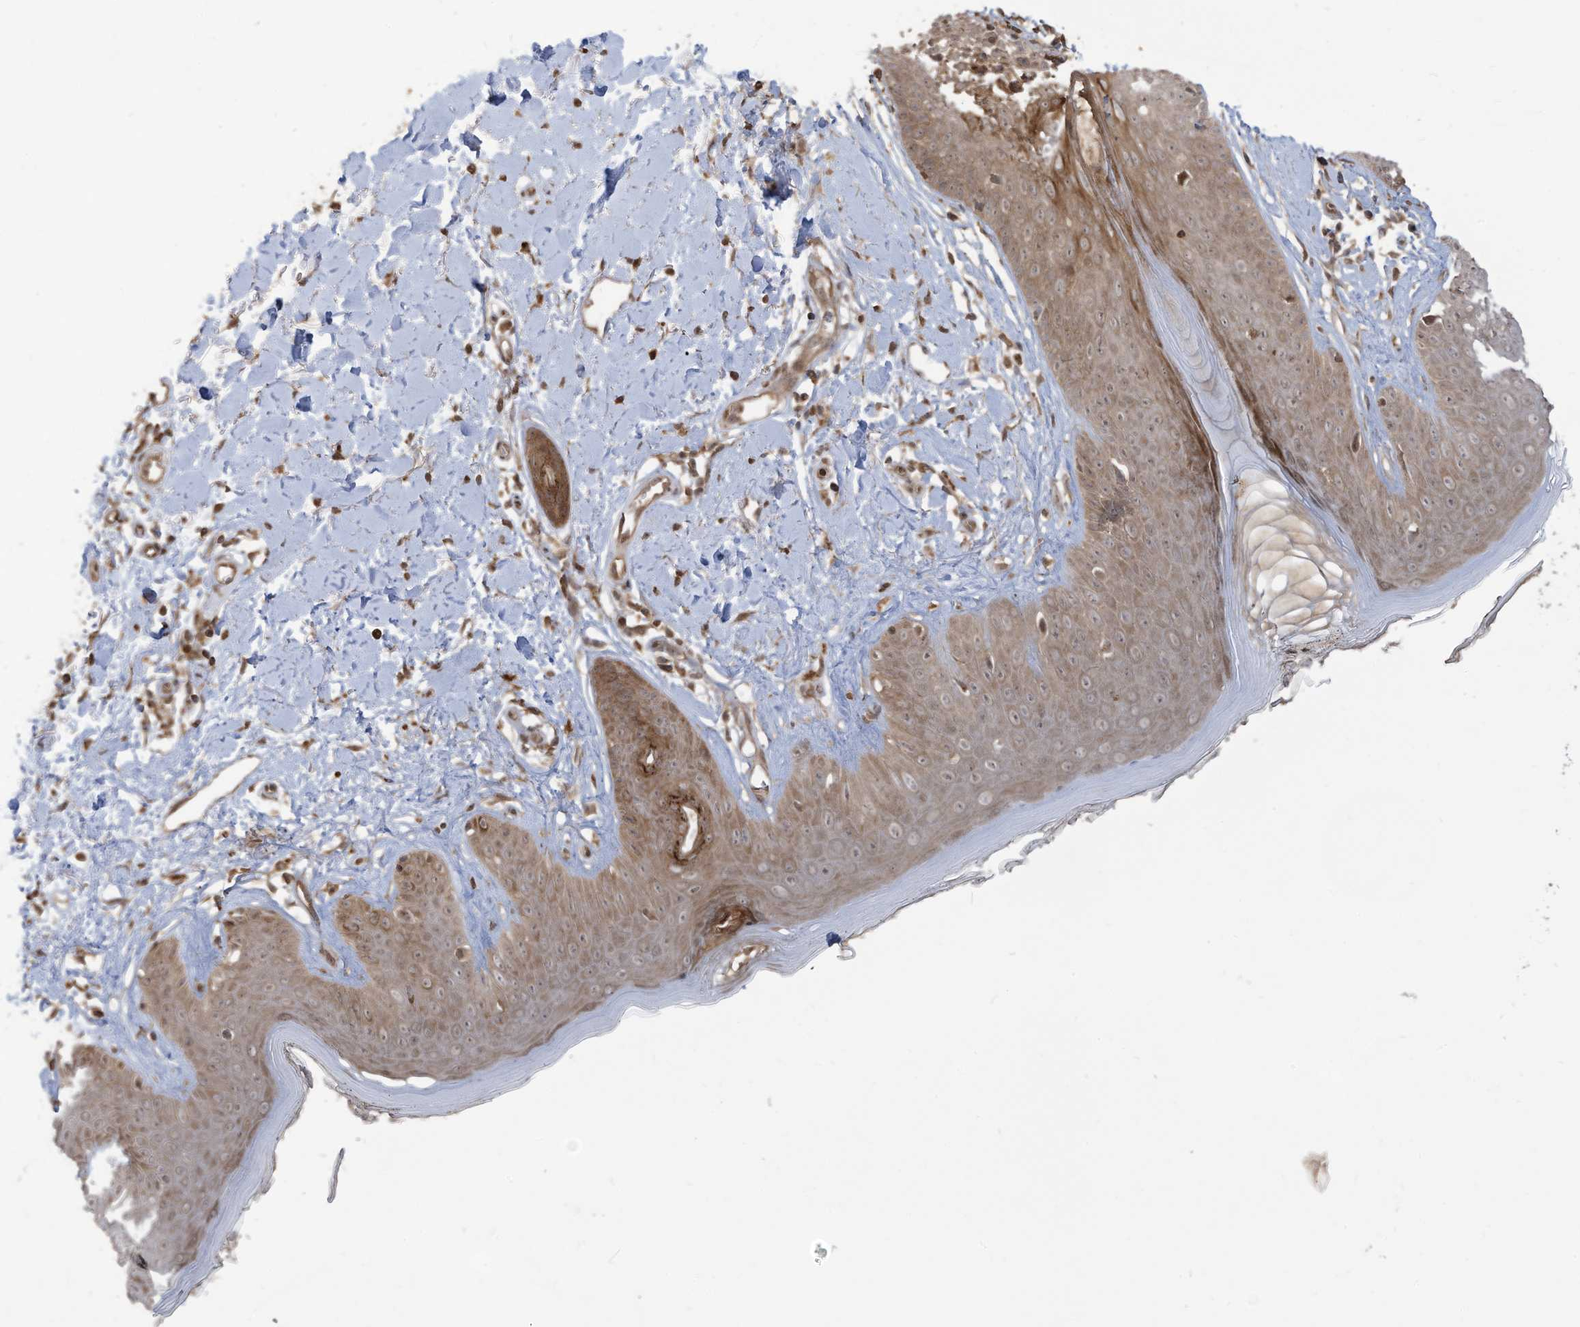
{"staining": {"intensity": "moderate", "quantity": ">75%", "location": "cytoplasmic/membranous"}, "tissue": "skin", "cell_type": "Fibroblasts", "image_type": "normal", "snomed": [{"axis": "morphology", "description": "Normal tissue, NOS"}, {"axis": "topography", "description": "Skin"}], "caption": "Protein staining exhibits moderate cytoplasmic/membranous positivity in about >75% of fibroblasts in normal skin.", "gene": "CARF", "patient": {"sex": "female", "age": 64}}